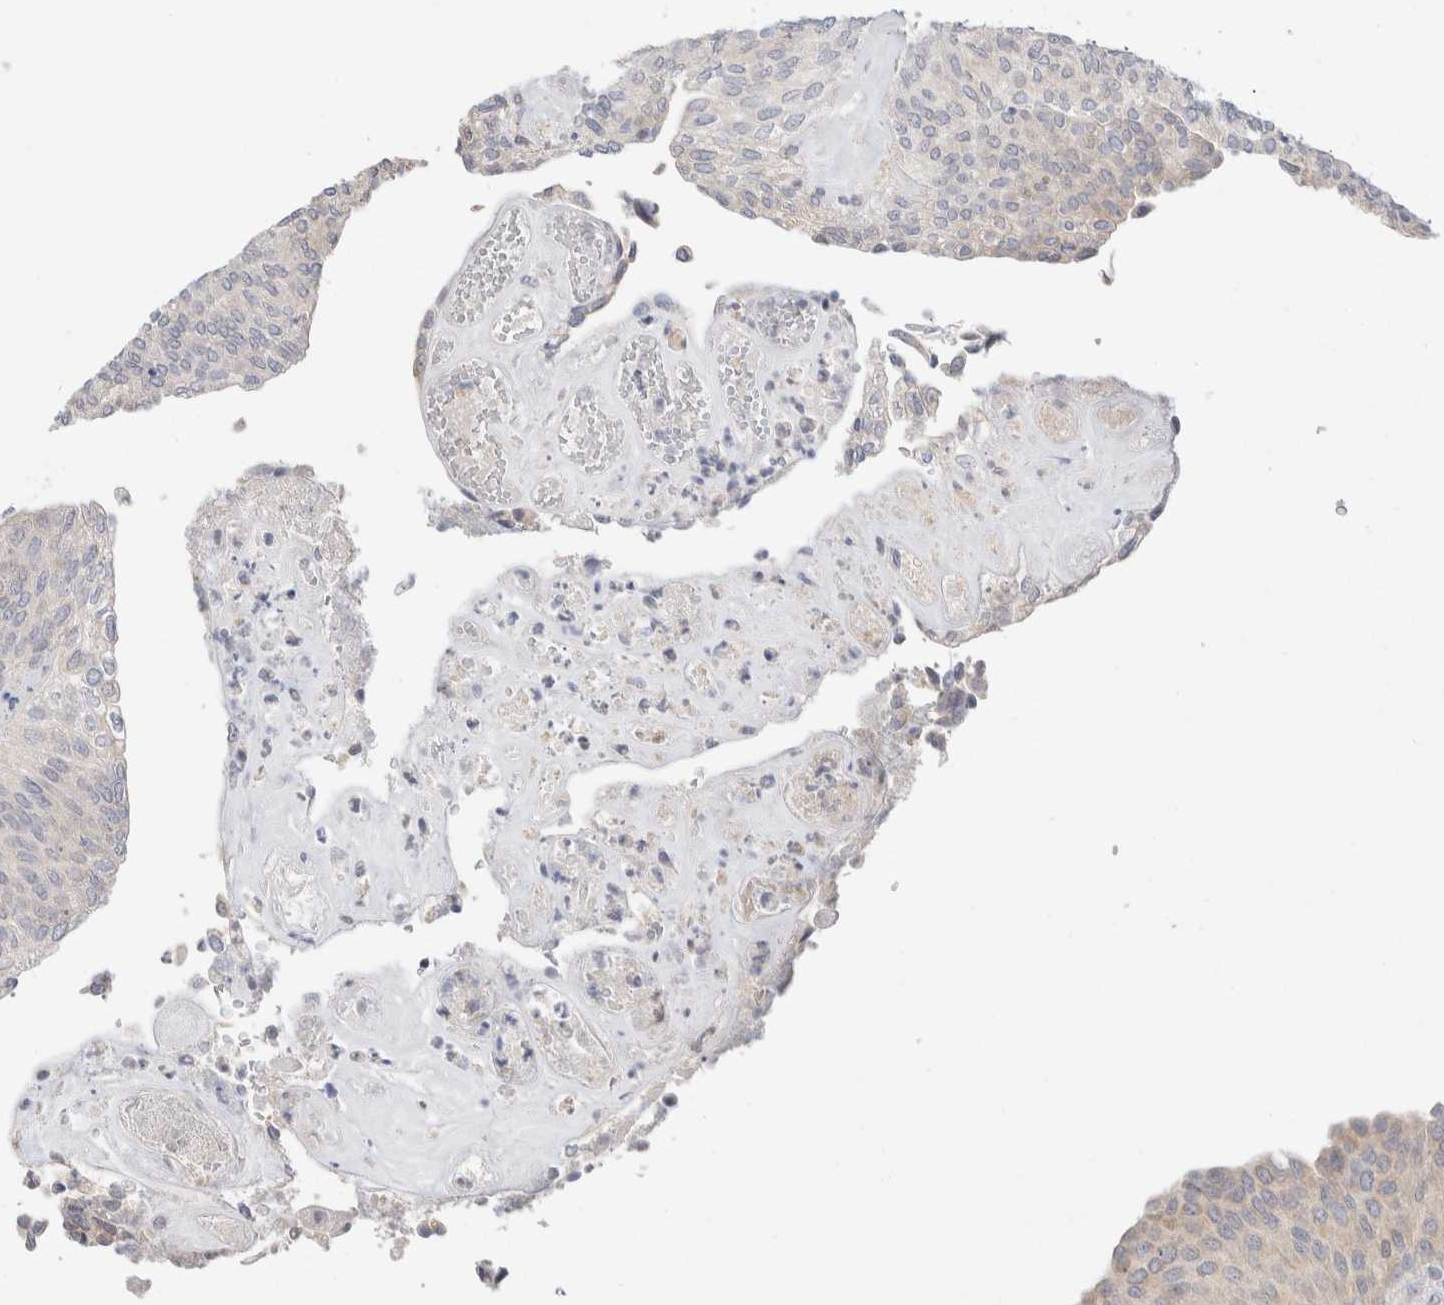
{"staining": {"intensity": "weak", "quantity": "<25%", "location": "cytoplasmic/membranous"}, "tissue": "urothelial cancer", "cell_type": "Tumor cells", "image_type": "cancer", "snomed": [{"axis": "morphology", "description": "Urothelial carcinoma, Low grade"}, {"axis": "topography", "description": "Urinary bladder"}], "caption": "DAB (3,3'-diaminobenzidine) immunohistochemical staining of human urothelial cancer displays no significant staining in tumor cells.", "gene": "RUSF1", "patient": {"sex": "female", "age": 79}}